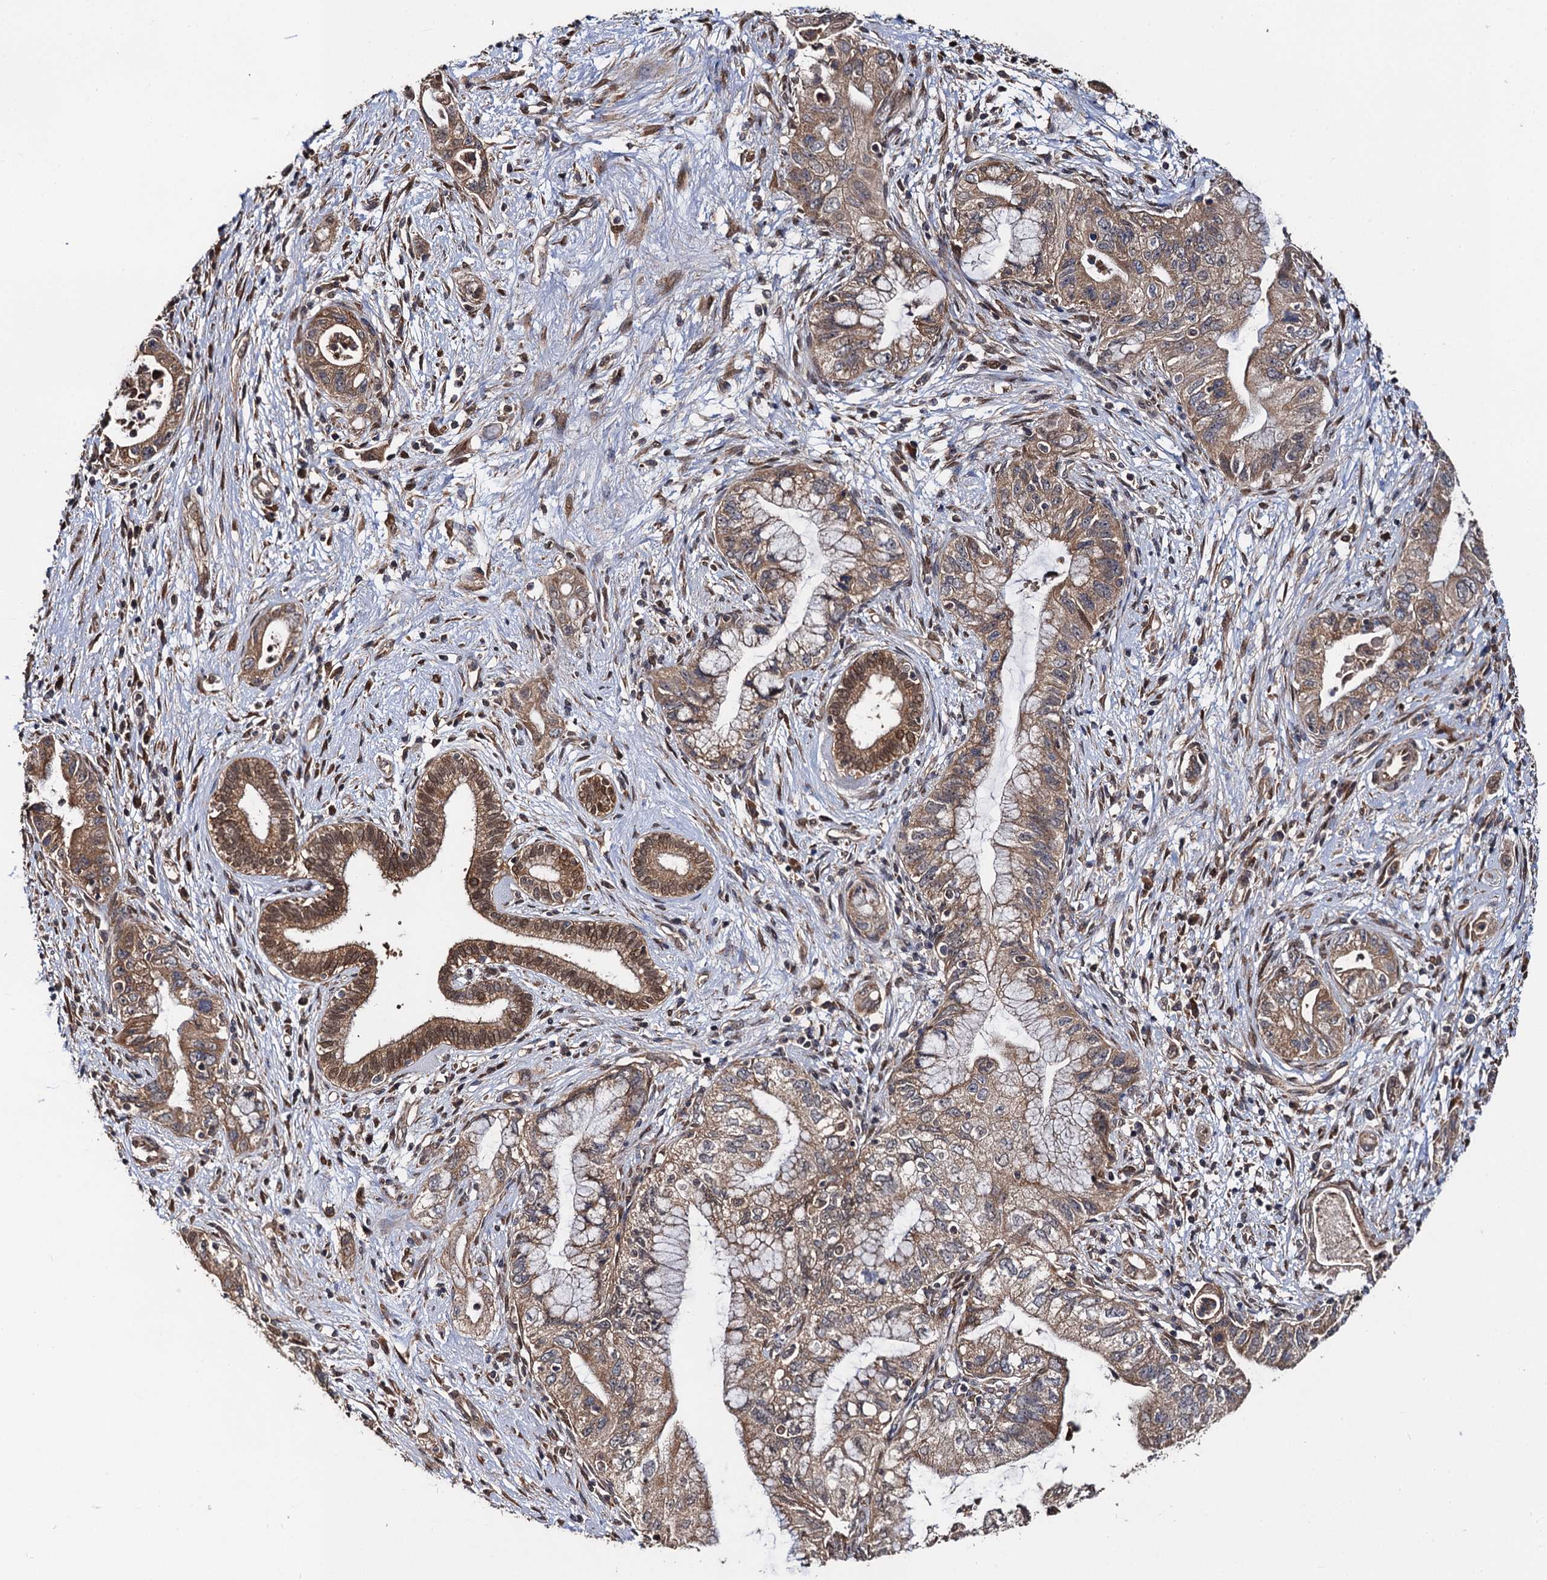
{"staining": {"intensity": "moderate", "quantity": ">75%", "location": "cytoplasmic/membranous"}, "tissue": "pancreatic cancer", "cell_type": "Tumor cells", "image_type": "cancer", "snomed": [{"axis": "morphology", "description": "Adenocarcinoma, NOS"}, {"axis": "topography", "description": "Pancreas"}], "caption": "Pancreatic cancer (adenocarcinoma) was stained to show a protein in brown. There is medium levels of moderate cytoplasmic/membranous staining in about >75% of tumor cells. Immunohistochemistry (ihc) stains the protein of interest in brown and the nuclei are stained blue.", "gene": "MIER2", "patient": {"sex": "female", "age": 73}}